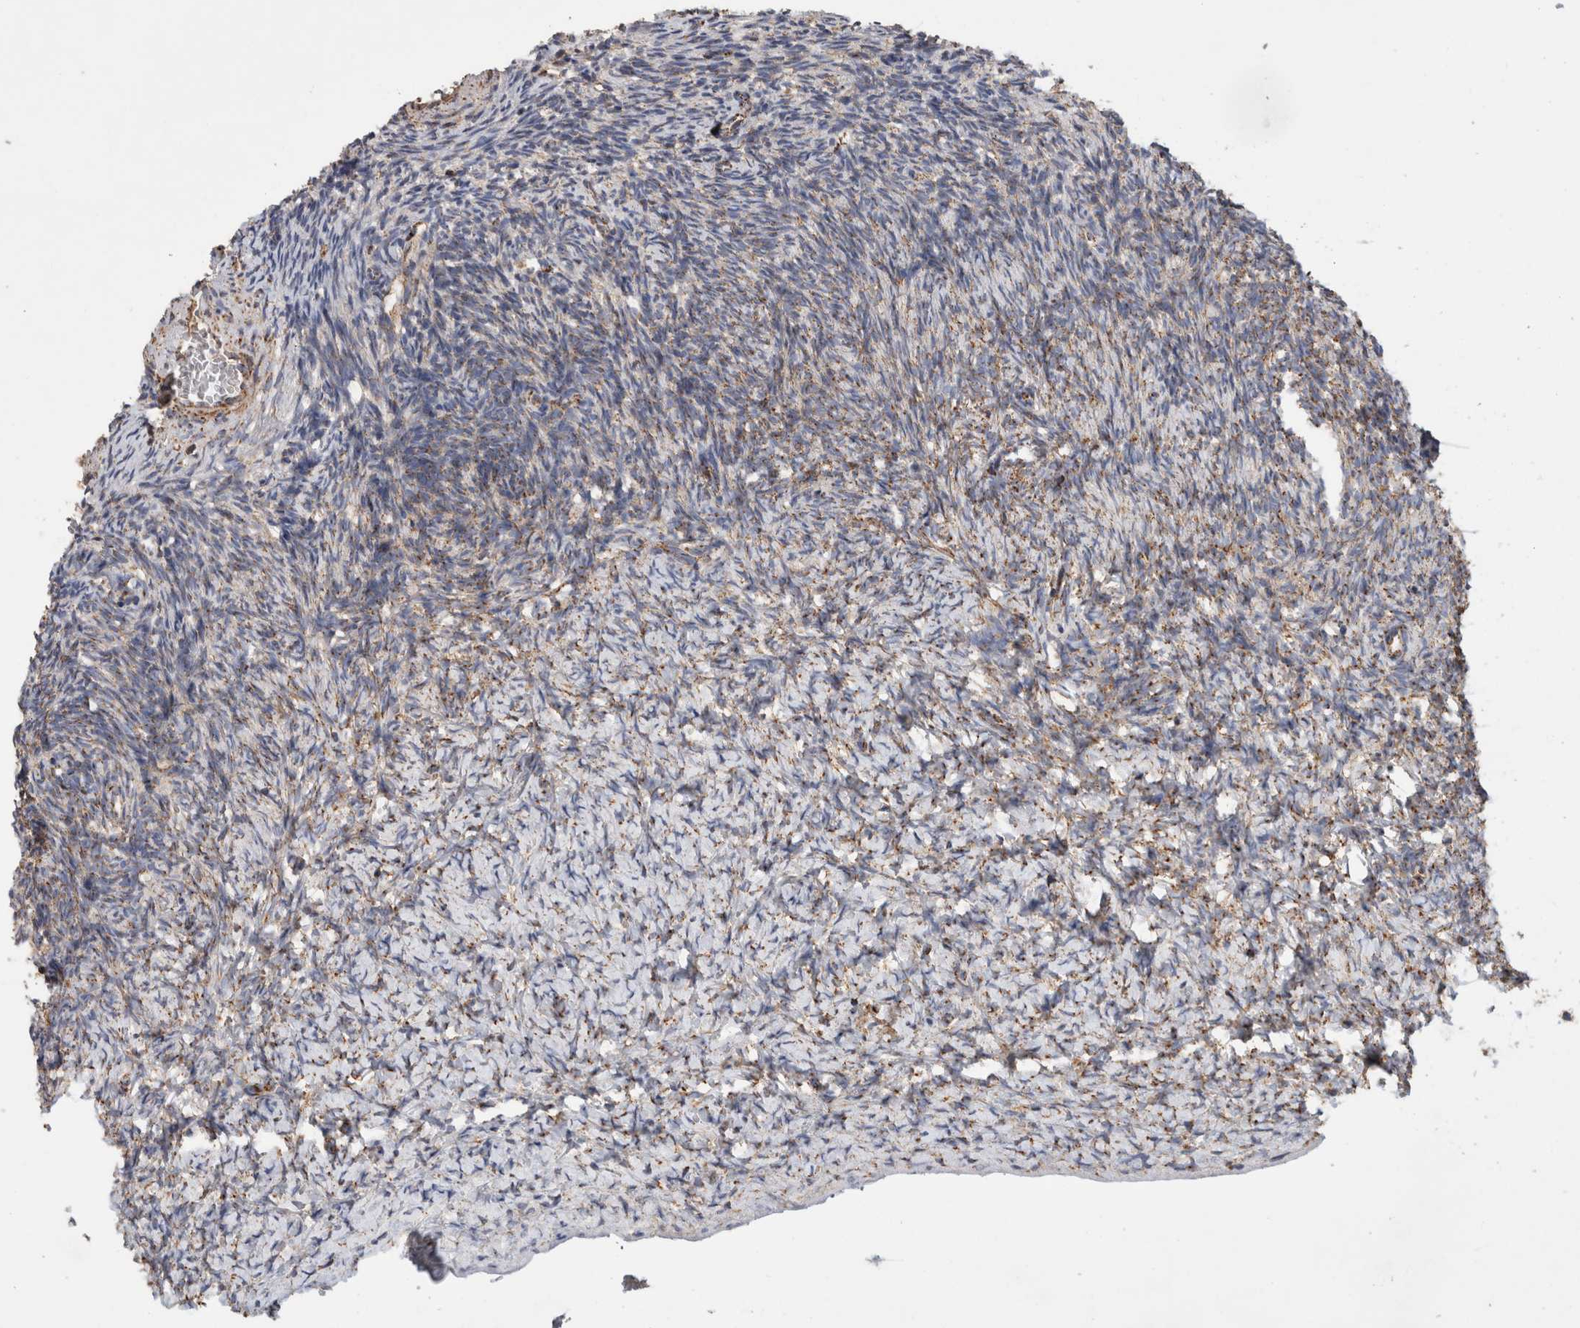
{"staining": {"intensity": "moderate", "quantity": "25%-75%", "location": "cytoplasmic/membranous"}, "tissue": "ovary", "cell_type": "Ovarian stroma cells", "image_type": "normal", "snomed": [{"axis": "morphology", "description": "Normal tissue, NOS"}, {"axis": "topography", "description": "Ovary"}], "caption": "High-magnification brightfield microscopy of unremarkable ovary stained with DAB (3,3'-diaminobenzidine) (brown) and counterstained with hematoxylin (blue). ovarian stroma cells exhibit moderate cytoplasmic/membranous staining is identified in approximately25%-75% of cells.", "gene": "IARS2", "patient": {"sex": "female", "age": 34}}